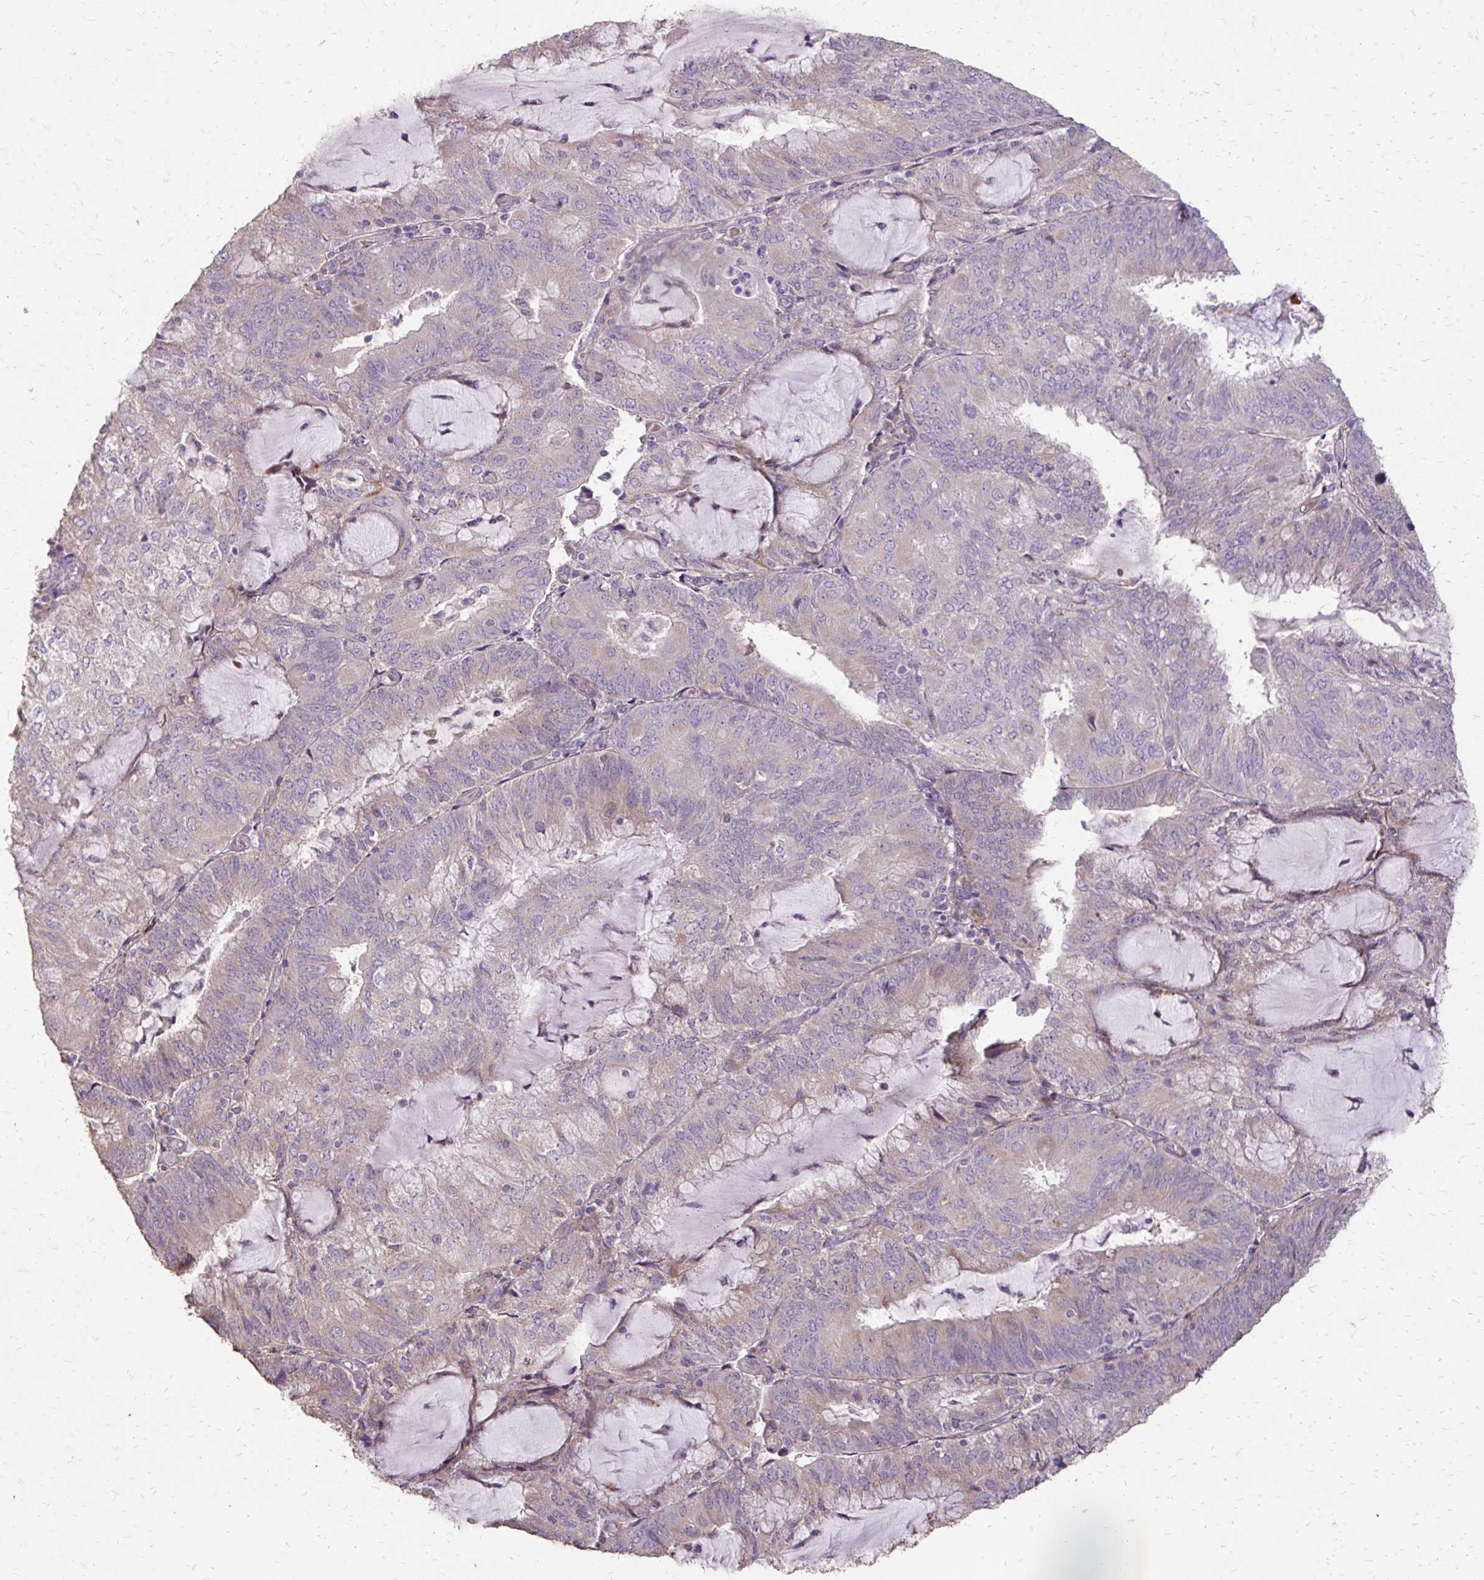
{"staining": {"intensity": "weak", "quantity": "<25%", "location": "cytoplasmic/membranous"}, "tissue": "endometrial cancer", "cell_type": "Tumor cells", "image_type": "cancer", "snomed": [{"axis": "morphology", "description": "Adenocarcinoma, NOS"}, {"axis": "topography", "description": "Endometrium"}], "caption": "An immunohistochemistry (IHC) histopathology image of endometrial adenocarcinoma is shown. There is no staining in tumor cells of endometrial adenocarcinoma. (Stains: DAB immunohistochemistry with hematoxylin counter stain, Microscopy: brightfield microscopy at high magnification).", "gene": "MYORG", "patient": {"sex": "female", "age": 81}}